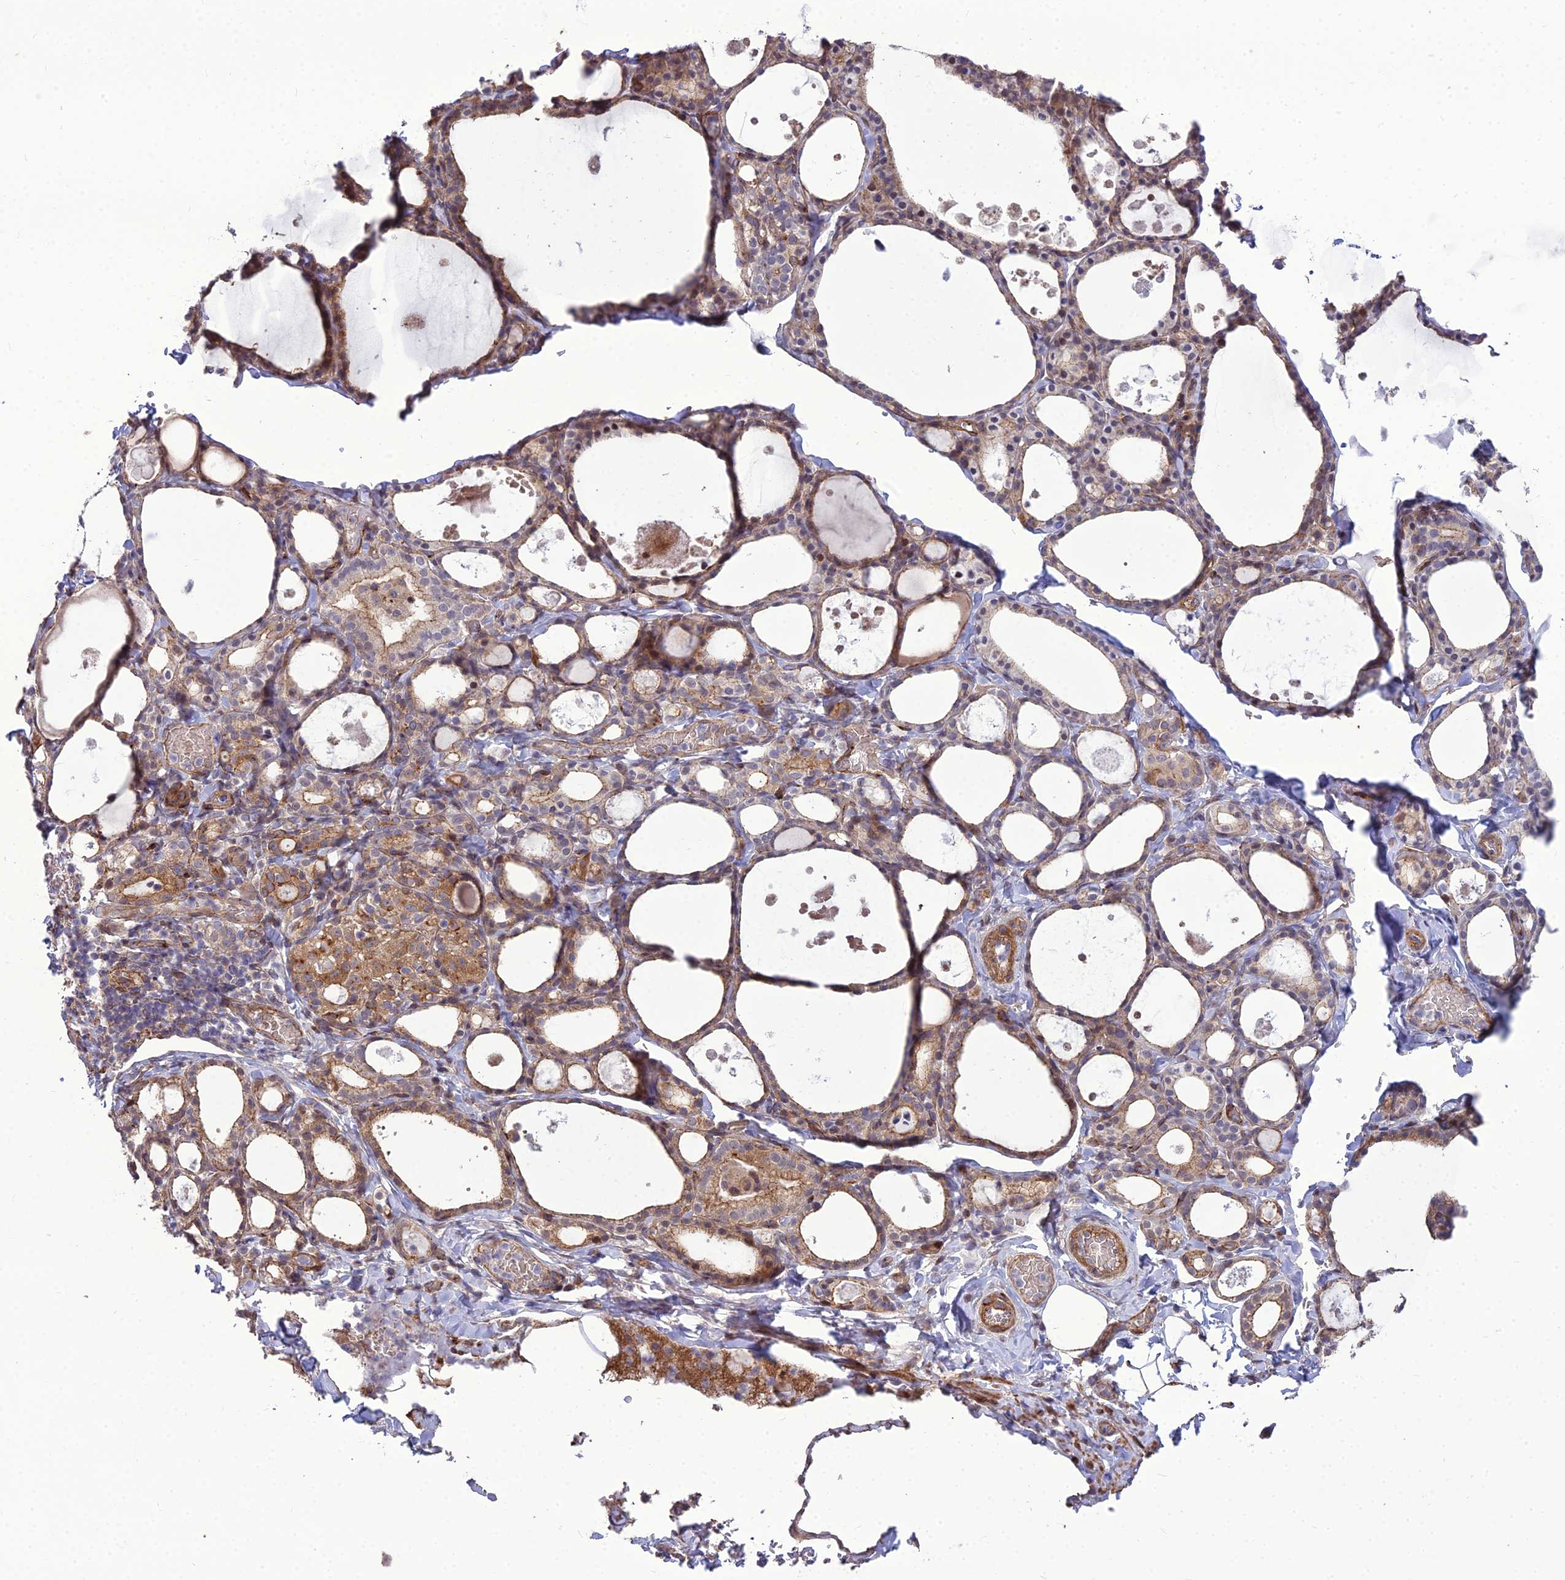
{"staining": {"intensity": "moderate", "quantity": "25%-75%", "location": "cytoplasmic/membranous"}, "tissue": "thyroid gland", "cell_type": "Glandular cells", "image_type": "normal", "snomed": [{"axis": "morphology", "description": "Normal tissue, NOS"}, {"axis": "topography", "description": "Thyroid gland"}], "caption": "Moderate cytoplasmic/membranous positivity is seen in approximately 25%-75% of glandular cells in benign thyroid gland.", "gene": "TSPYL2", "patient": {"sex": "male", "age": 56}}